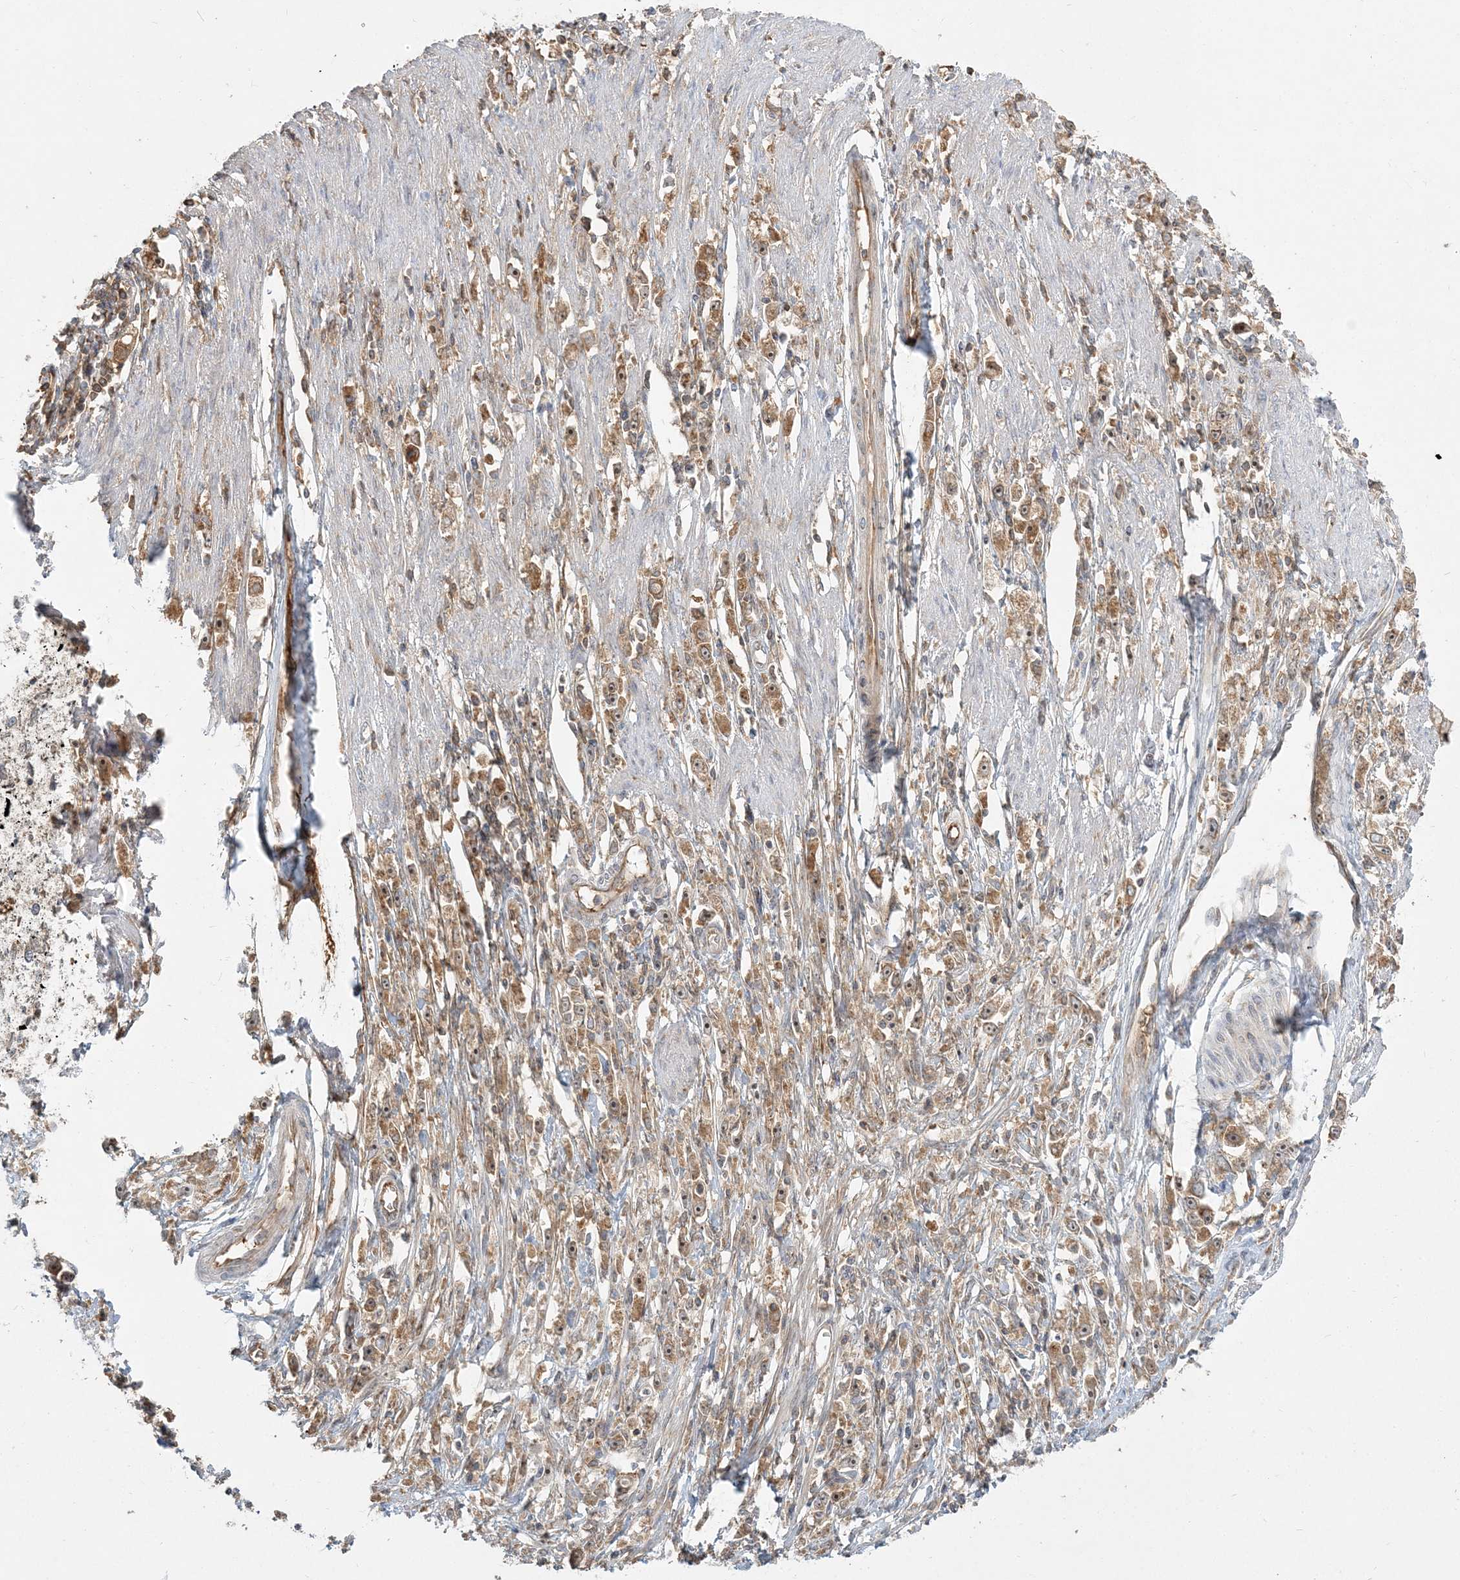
{"staining": {"intensity": "moderate", "quantity": ">75%", "location": "cytoplasmic/membranous,nuclear"}, "tissue": "stomach cancer", "cell_type": "Tumor cells", "image_type": "cancer", "snomed": [{"axis": "morphology", "description": "Adenocarcinoma, NOS"}, {"axis": "topography", "description": "Stomach"}], "caption": "Tumor cells demonstrate medium levels of moderate cytoplasmic/membranous and nuclear expression in about >75% of cells in human adenocarcinoma (stomach). The staining is performed using DAB (3,3'-diaminobenzidine) brown chromogen to label protein expression. The nuclei are counter-stained blue using hematoxylin.", "gene": "AP1AR", "patient": {"sex": "female", "age": 59}}